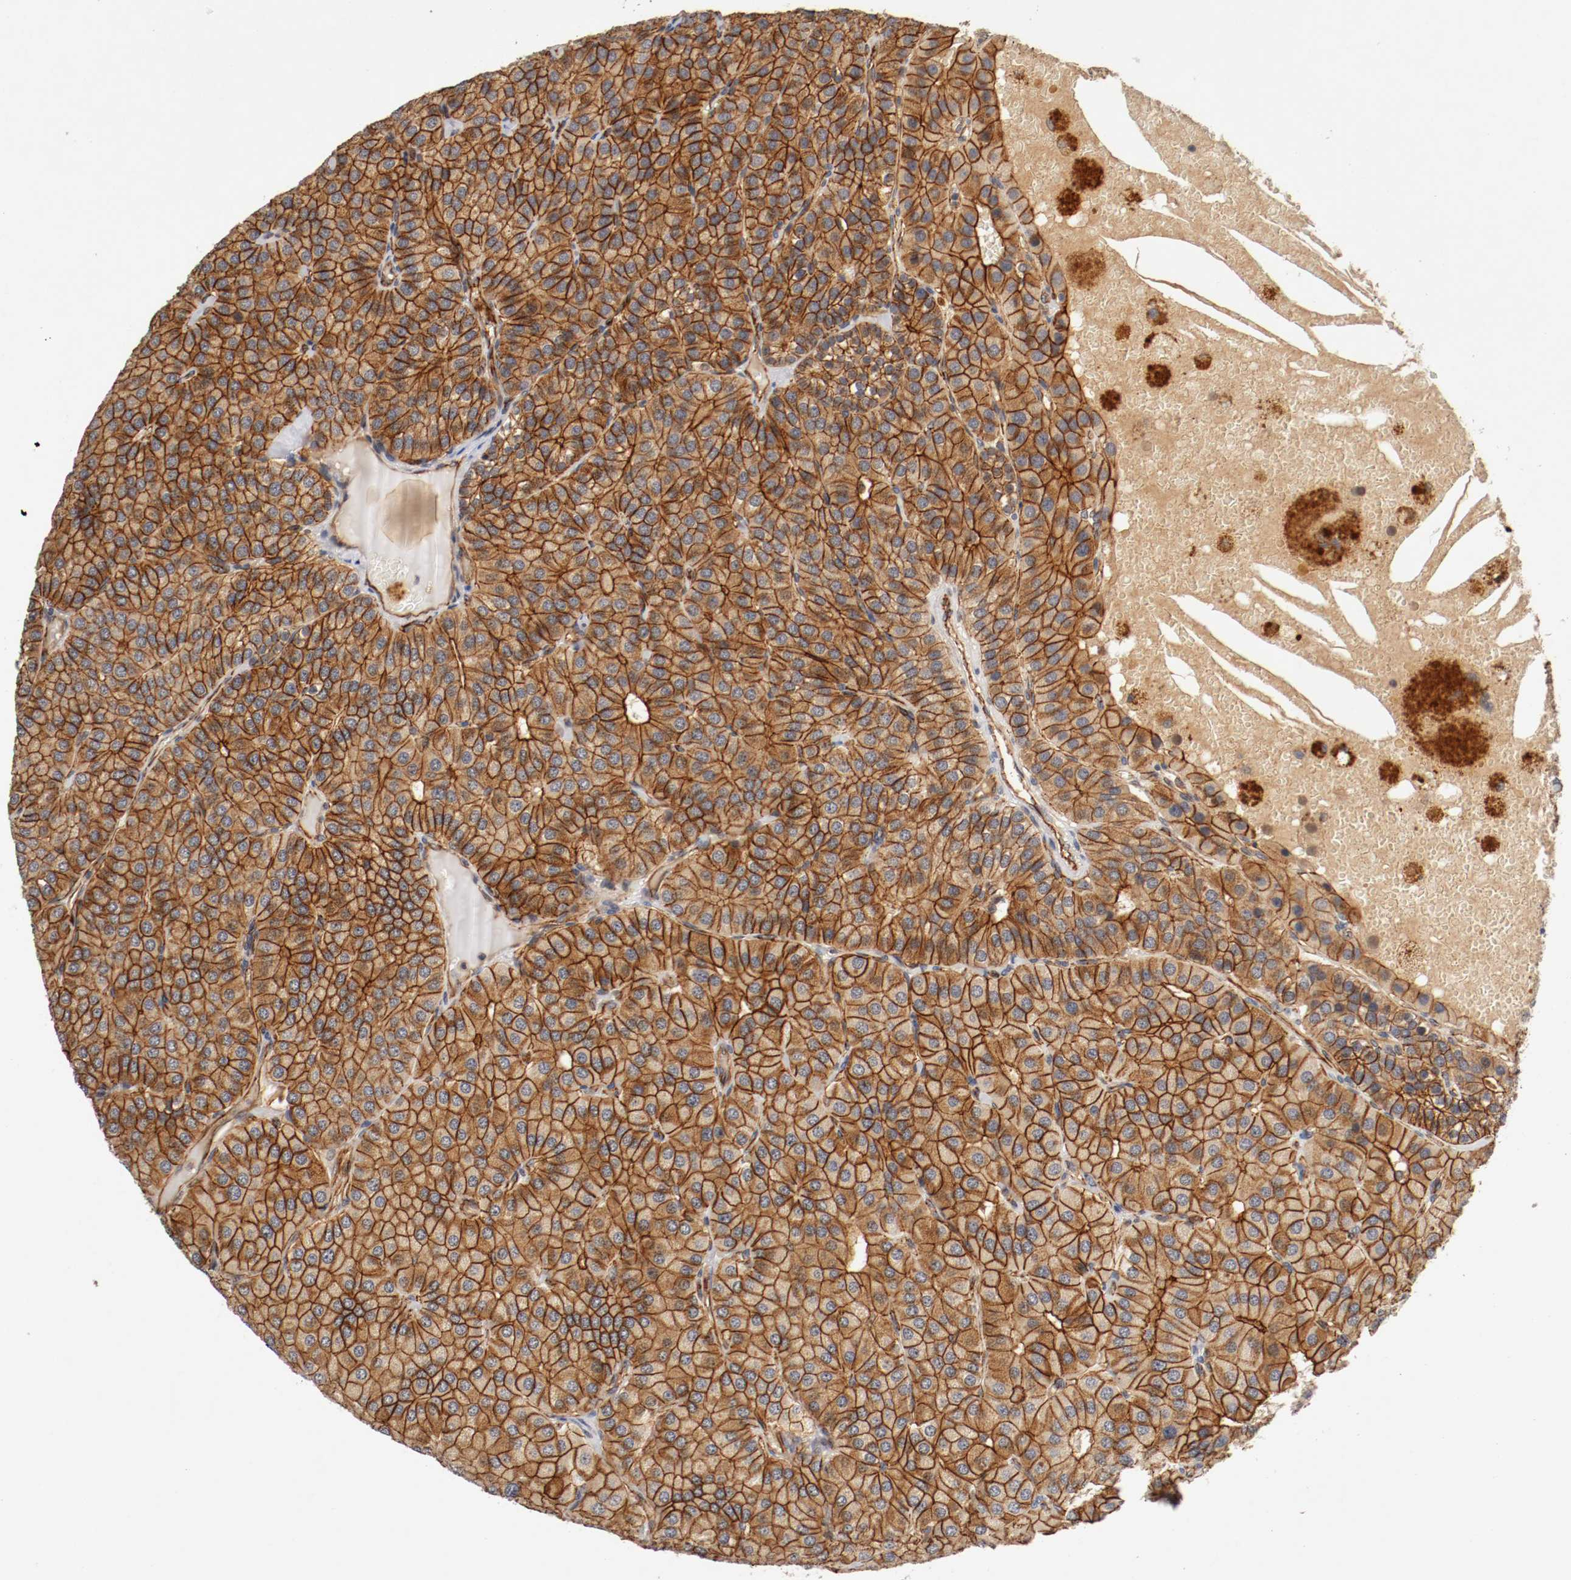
{"staining": {"intensity": "strong", "quantity": ">75%", "location": "cytoplasmic/membranous"}, "tissue": "parathyroid gland", "cell_type": "Glandular cells", "image_type": "normal", "snomed": [{"axis": "morphology", "description": "Normal tissue, NOS"}, {"axis": "morphology", "description": "Adenoma, NOS"}, {"axis": "topography", "description": "Parathyroid gland"}], "caption": "Immunohistochemical staining of unremarkable human parathyroid gland exhibits >75% levels of strong cytoplasmic/membranous protein positivity in approximately >75% of glandular cells.", "gene": "TYK2", "patient": {"sex": "female", "age": 86}}